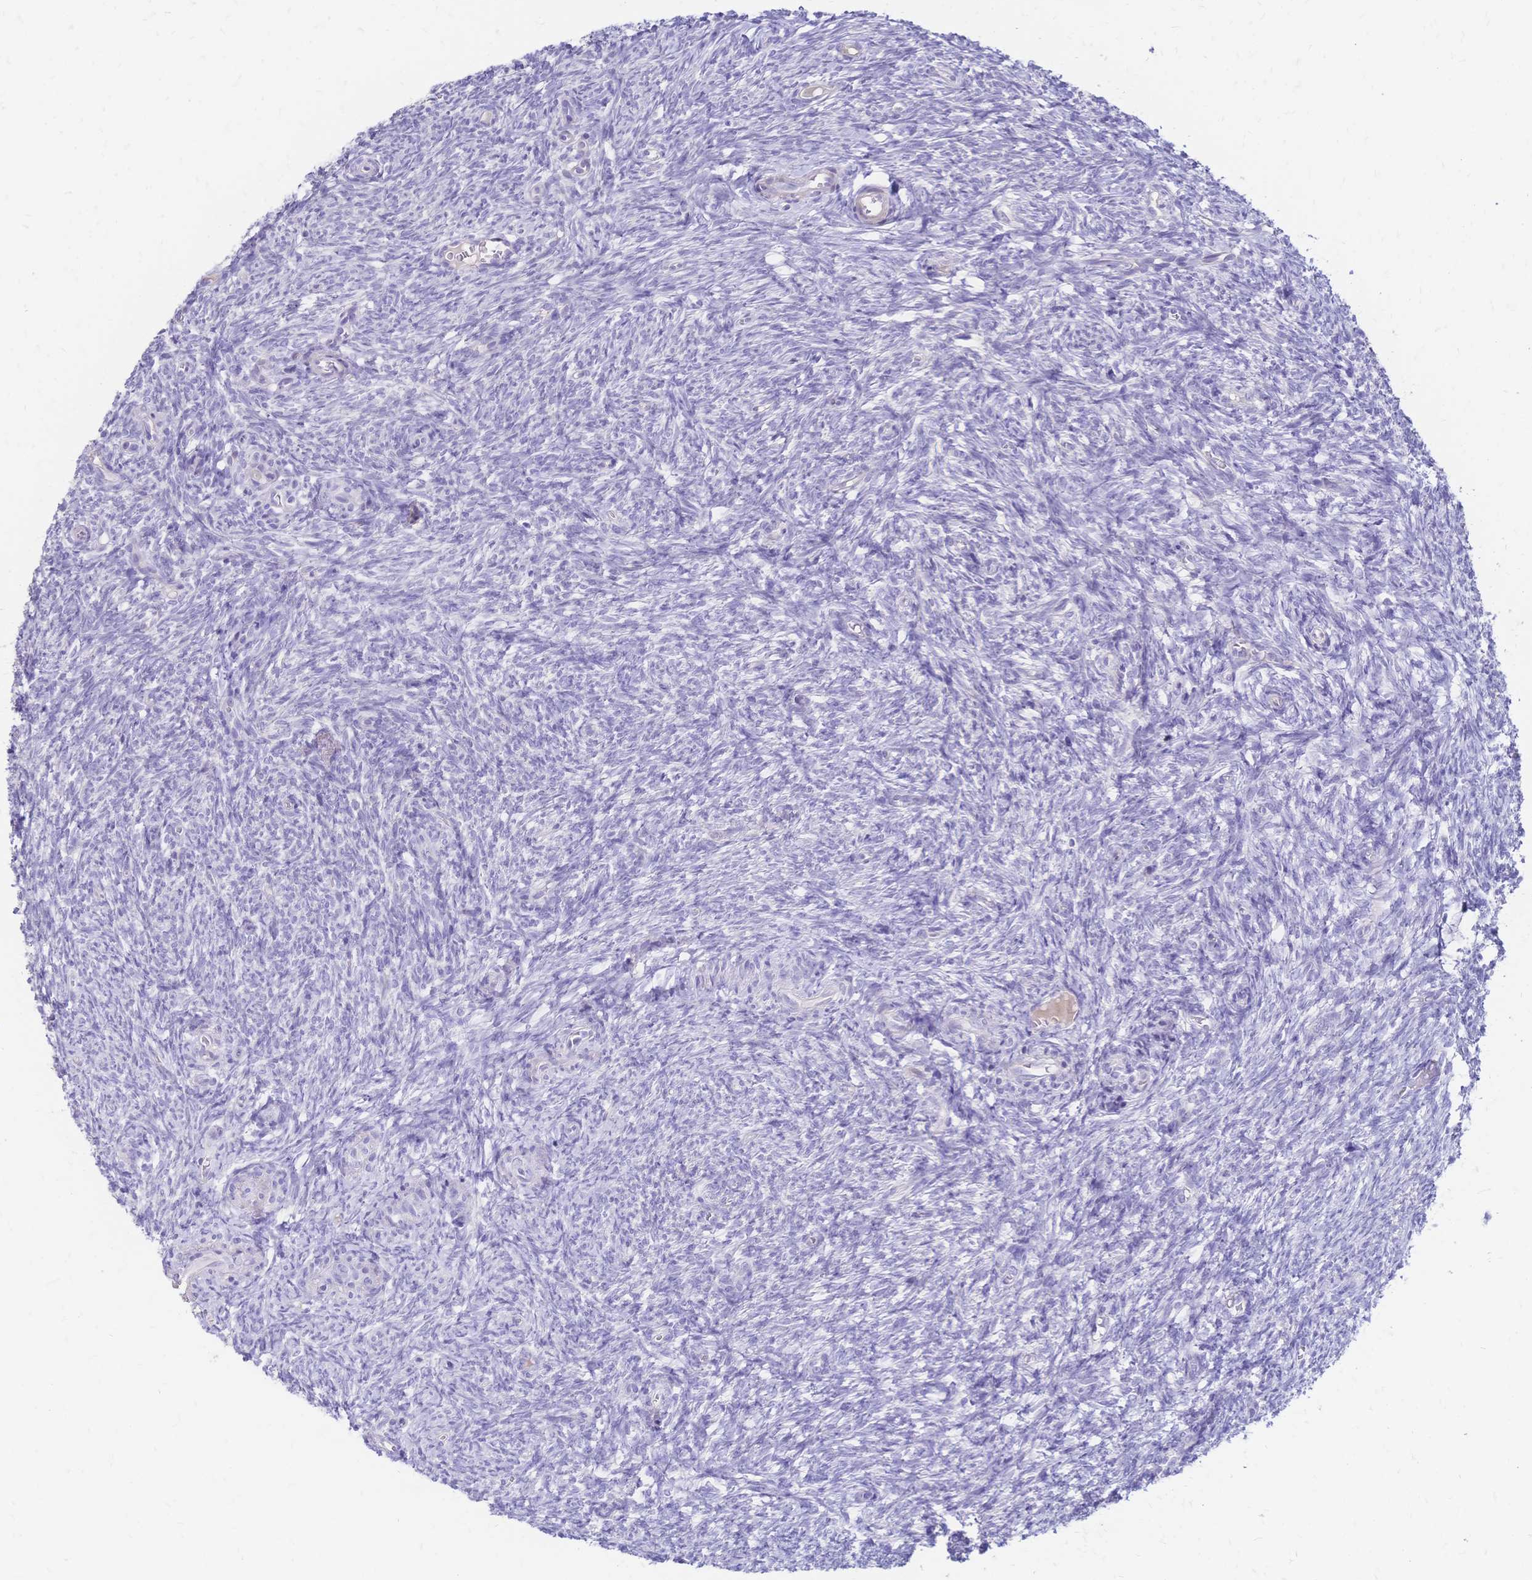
{"staining": {"intensity": "negative", "quantity": "none", "location": "none"}, "tissue": "ovary", "cell_type": "Follicle cells", "image_type": "normal", "snomed": [{"axis": "morphology", "description": "Normal tissue, NOS"}, {"axis": "topography", "description": "Ovary"}], "caption": "DAB (3,3'-diaminobenzidine) immunohistochemical staining of normal human ovary reveals no significant positivity in follicle cells. Brightfield microscopy of IHC stained with DAB (3,3'-diaminobenzidine) (brown) and hematoxylin (blue), captured at high magnification.", "gene": "IL2RA", "patient": {"sex": "female", "age": 39}}